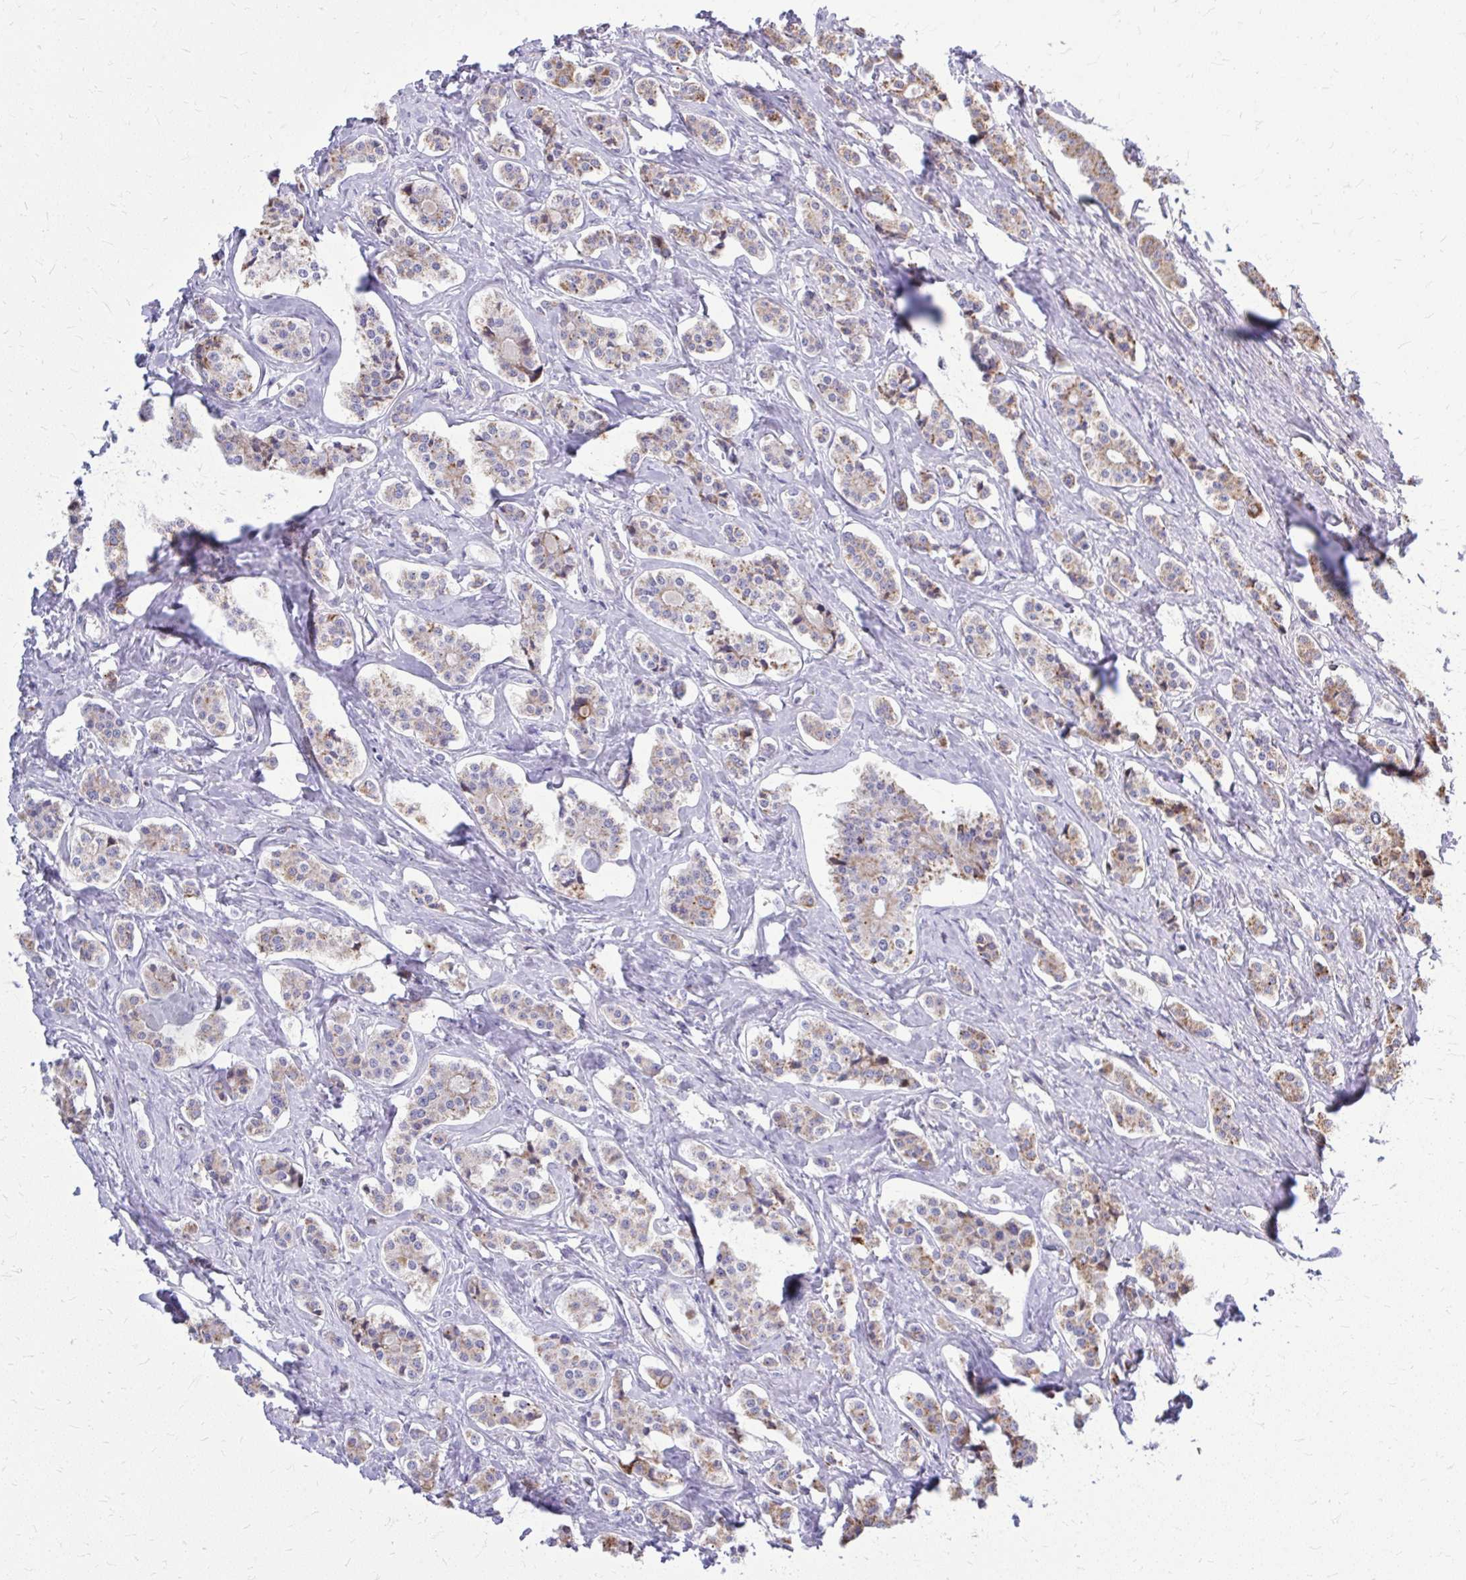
{"staining": {"intensity": "weak", "quantity": ">75%", "location": "cytoplasmic/membranous"}, "tissue": "carcinoid", "cell_type": "Tumor cells", "image_type": "cancer", "snomed": [{"axis": "morphology", "description": "Carcinoid, malignant, NOS"}, {"axis": "topography", "description": "Small intestine"}], "caption": "An image of human carcinoid stained for a protein shows weak cytoplasmic/membranous brown staining in tumor cells. (IHC, brightfield microscopy, high magnification).", "gene": "ZNF362", "patient": {"sex": "male", "age": 63}}